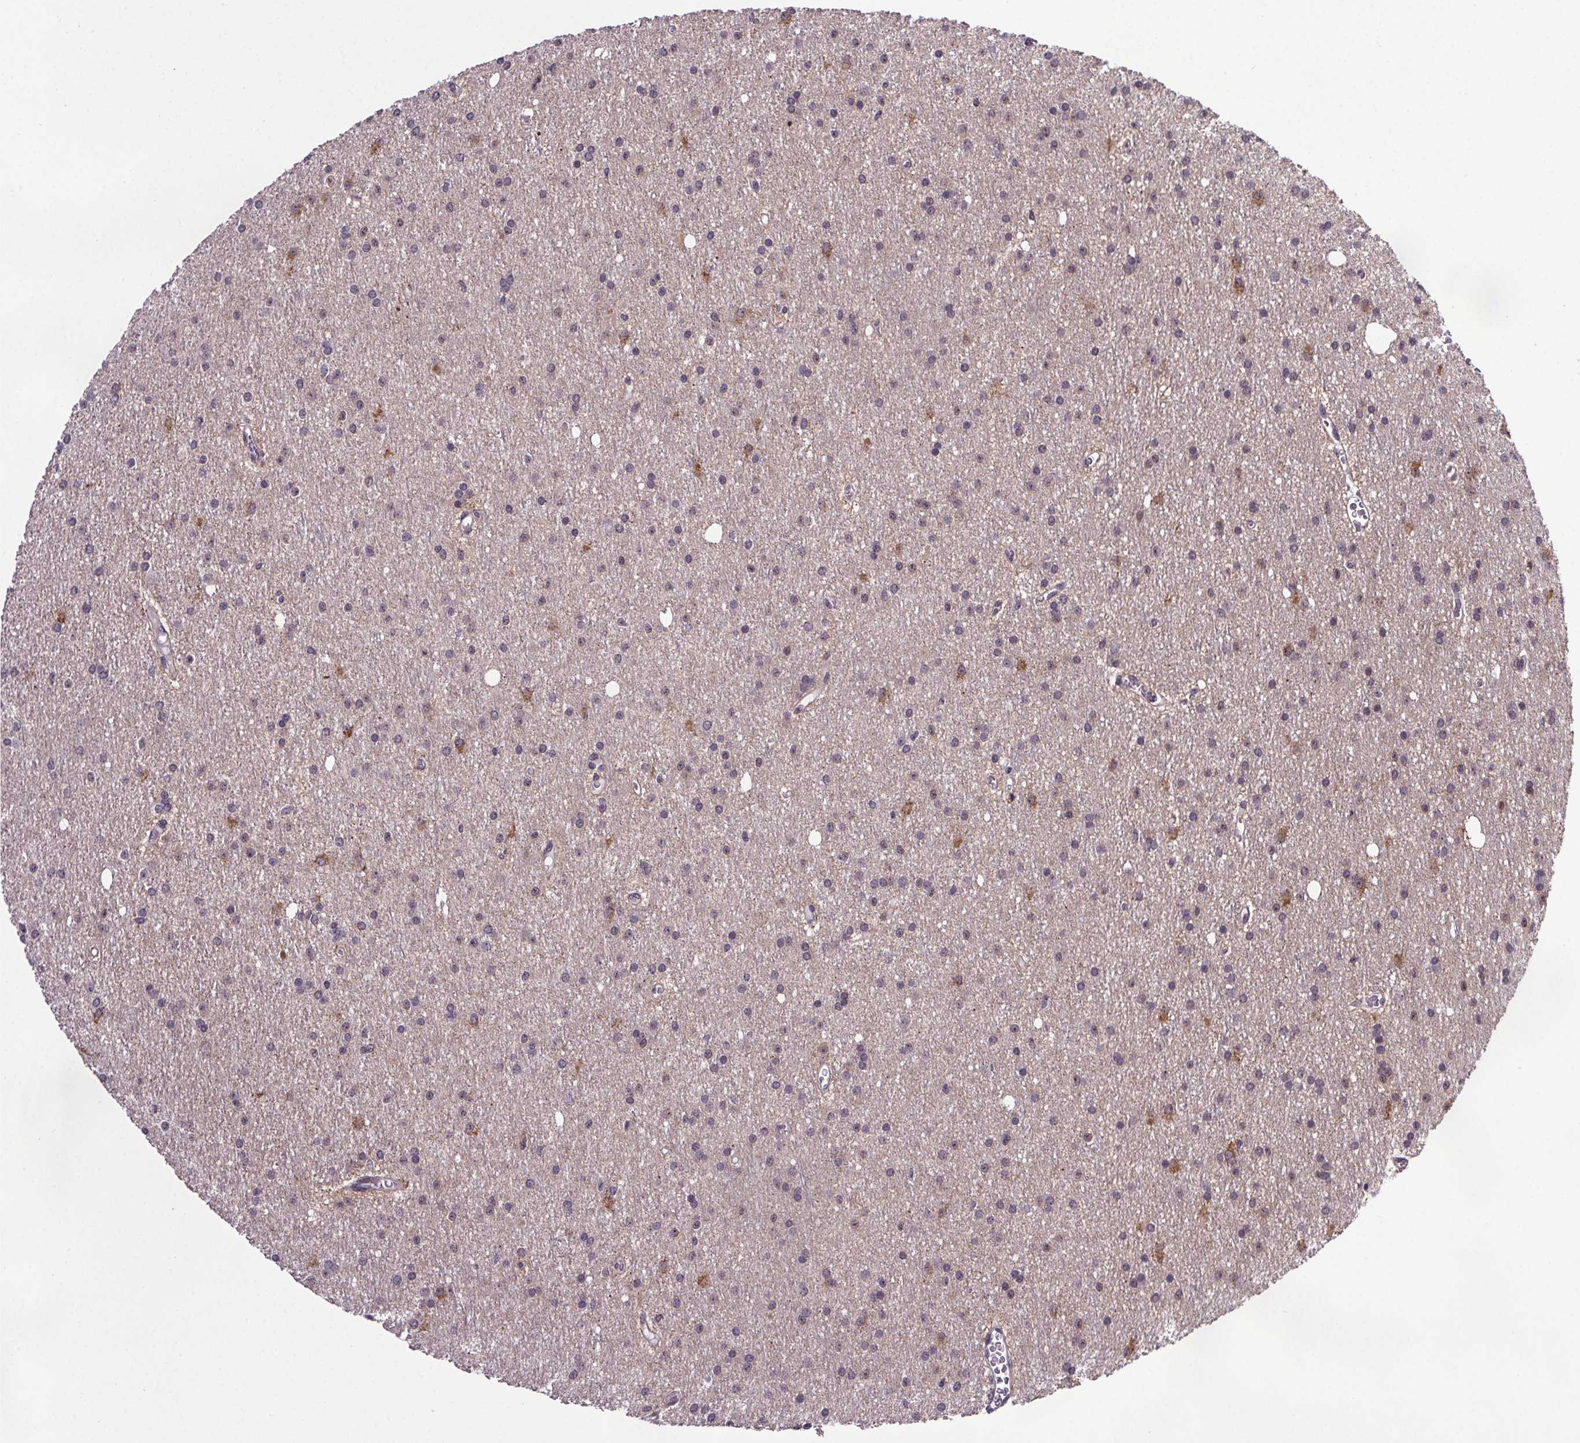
{"staining": {"intensity": "weak", "quantity": "<25%", "location": "nuclear"}, "tissue": "glioma", "cell_type": "Tumor cells", "image_type": "cancer", "snomed": [{"axis": "morphology", "description": "Glioma, malignant, Low grade"}, {"axis": "topography", "description": "Brain"}], "caption": "Immunohistochemistry photomicrograph of human glioma stained for a protein (brown), which shows no expression in tumor cells.", "gene": "ATMIN", "patient": {"sex": "male", "age": 27}}